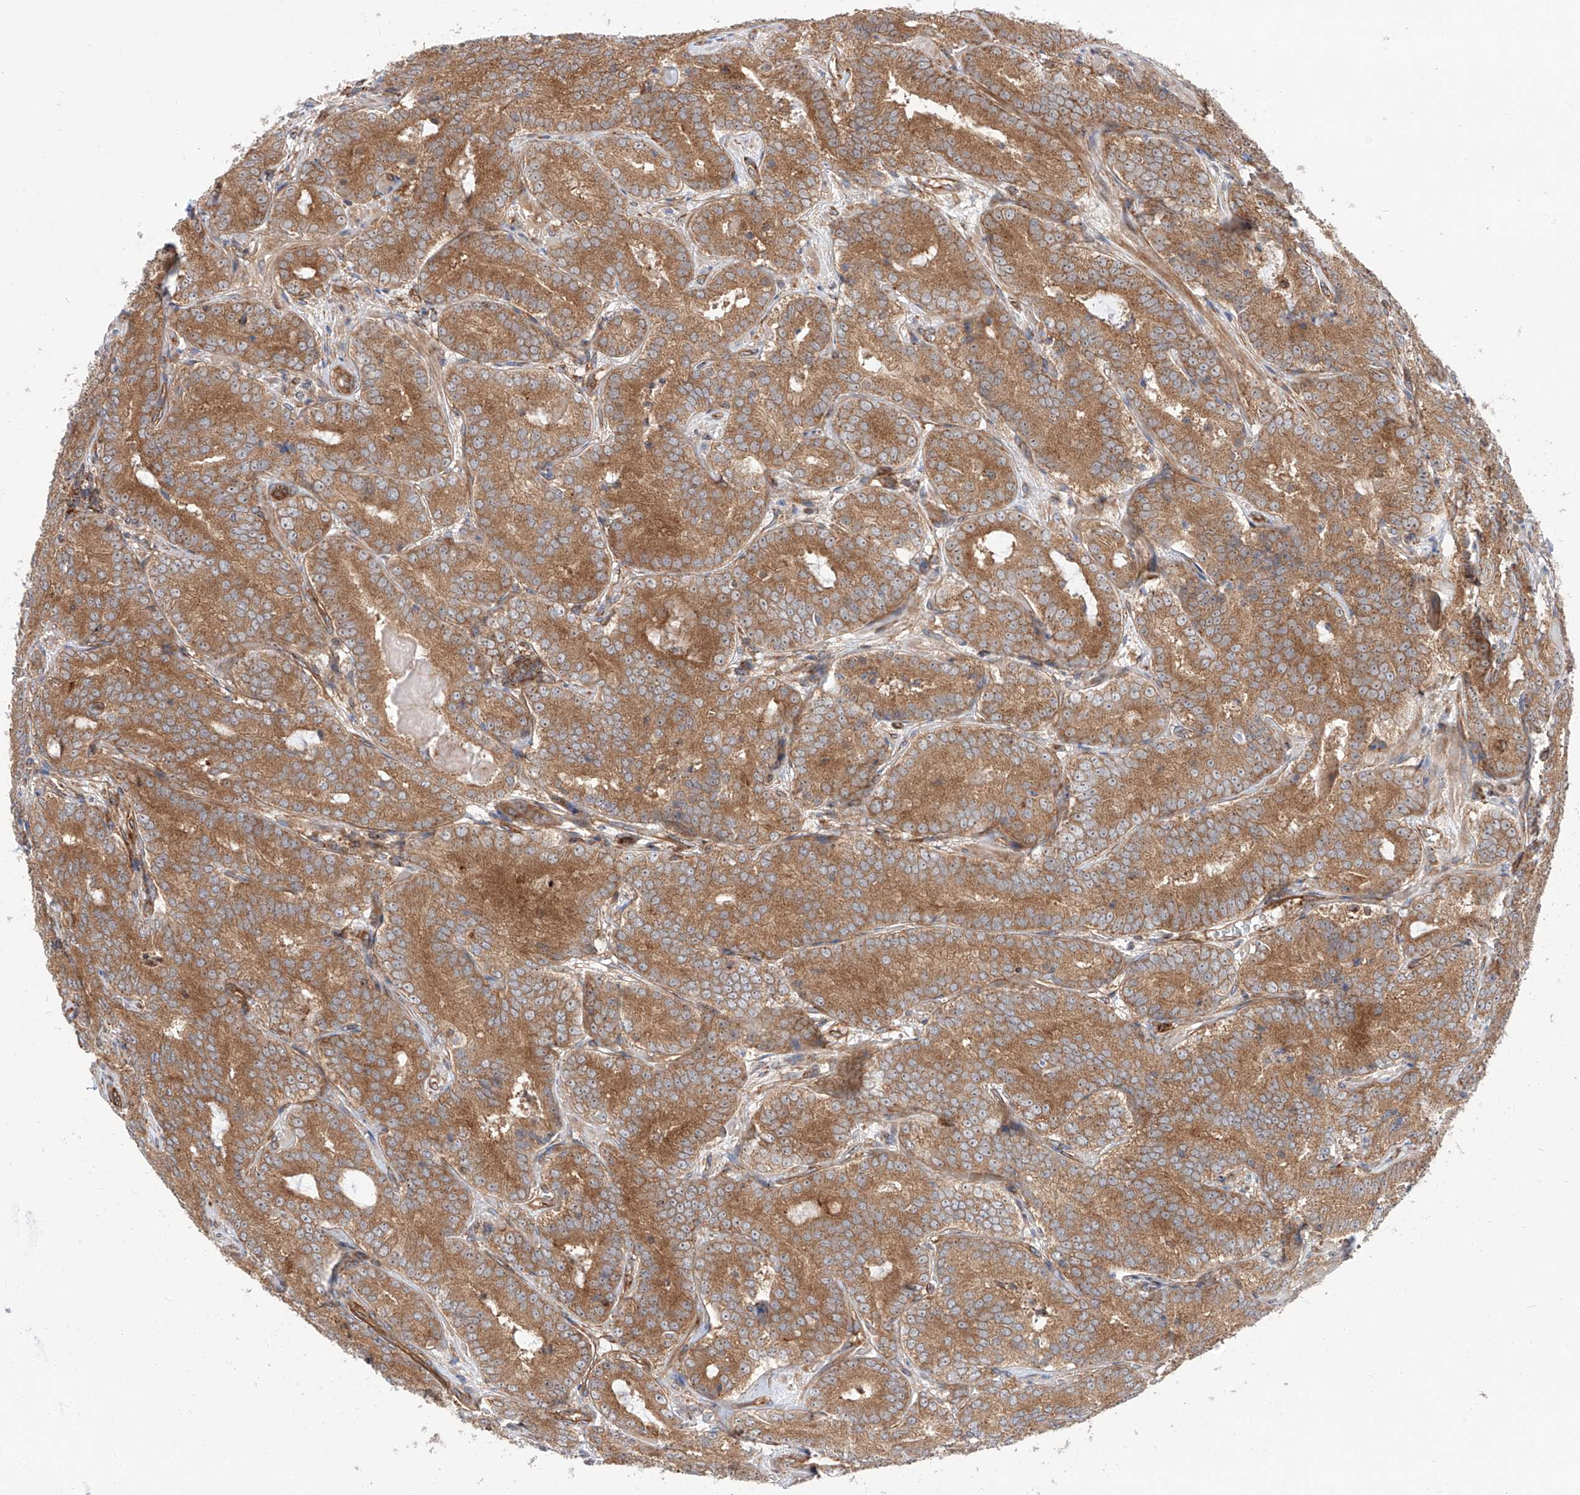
{"staining": {"intensity": "moderate", "quantity": ">75%", "location": "cytoplasmic/membranous"}, "tissue": "prostate cancer", "cell_type": "Tumor cells", "image_type": "cancer", "snomed": [{"axis": "morphology", "description": "Adenocarcinoma, High grade"}, {"axis": "topography", "description": "Prostate"}], "caption": "IHC of human prostate cancer (high-grade adenocarcinoma) shows medium levels of moderate cytoplasmic/membranous staining in approximately >75% of tumor cells. (DAB (3,3'-diaminobenzidine) IHC, brown staining for protein, blue staining for nuclei).", "gene": "ISCA2", "patient": {"sex": "male", "age": 57}}